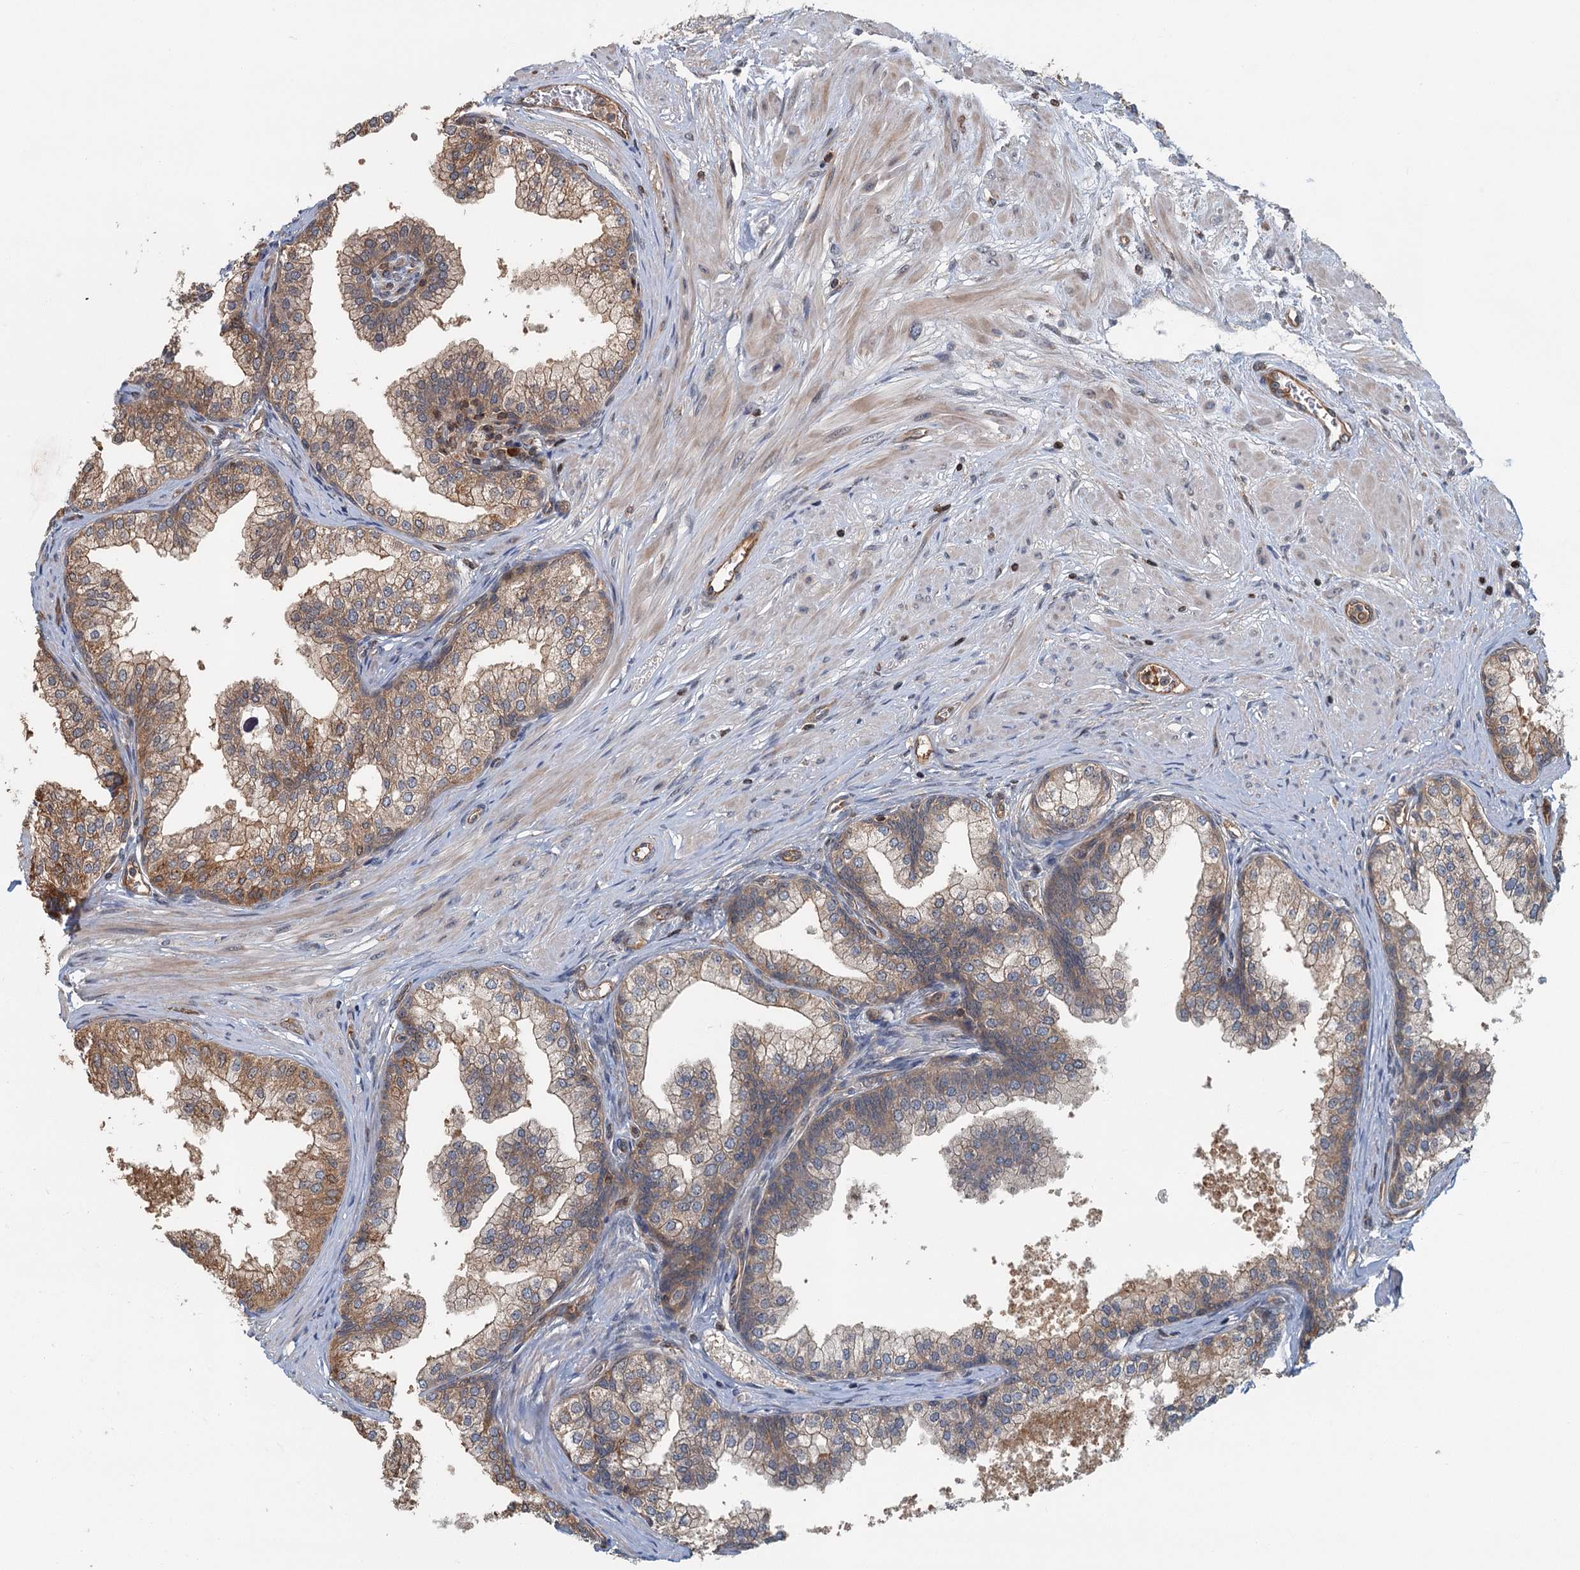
{"staining": {"intensity": "moderate", "quantity": ">75%", "location": "cytoplasmic/membranous"}, "tissue": "prostate", "cell_type": "Glandular cells", "image_type": "normal", "snomed": [{"axis": "morphology", "description": "Normal tissue, NOS"}, {"axis": "topography", "description": "Prostate"}], "caption": "Immunohistochemical staining of benign prostate reveals >75% levels of moderate cytoplasmic/membranous protein staining in approximately >75% of glandular cells.", "gene": "ZNF527", "patient": {"sex": "male", "age": 60}}